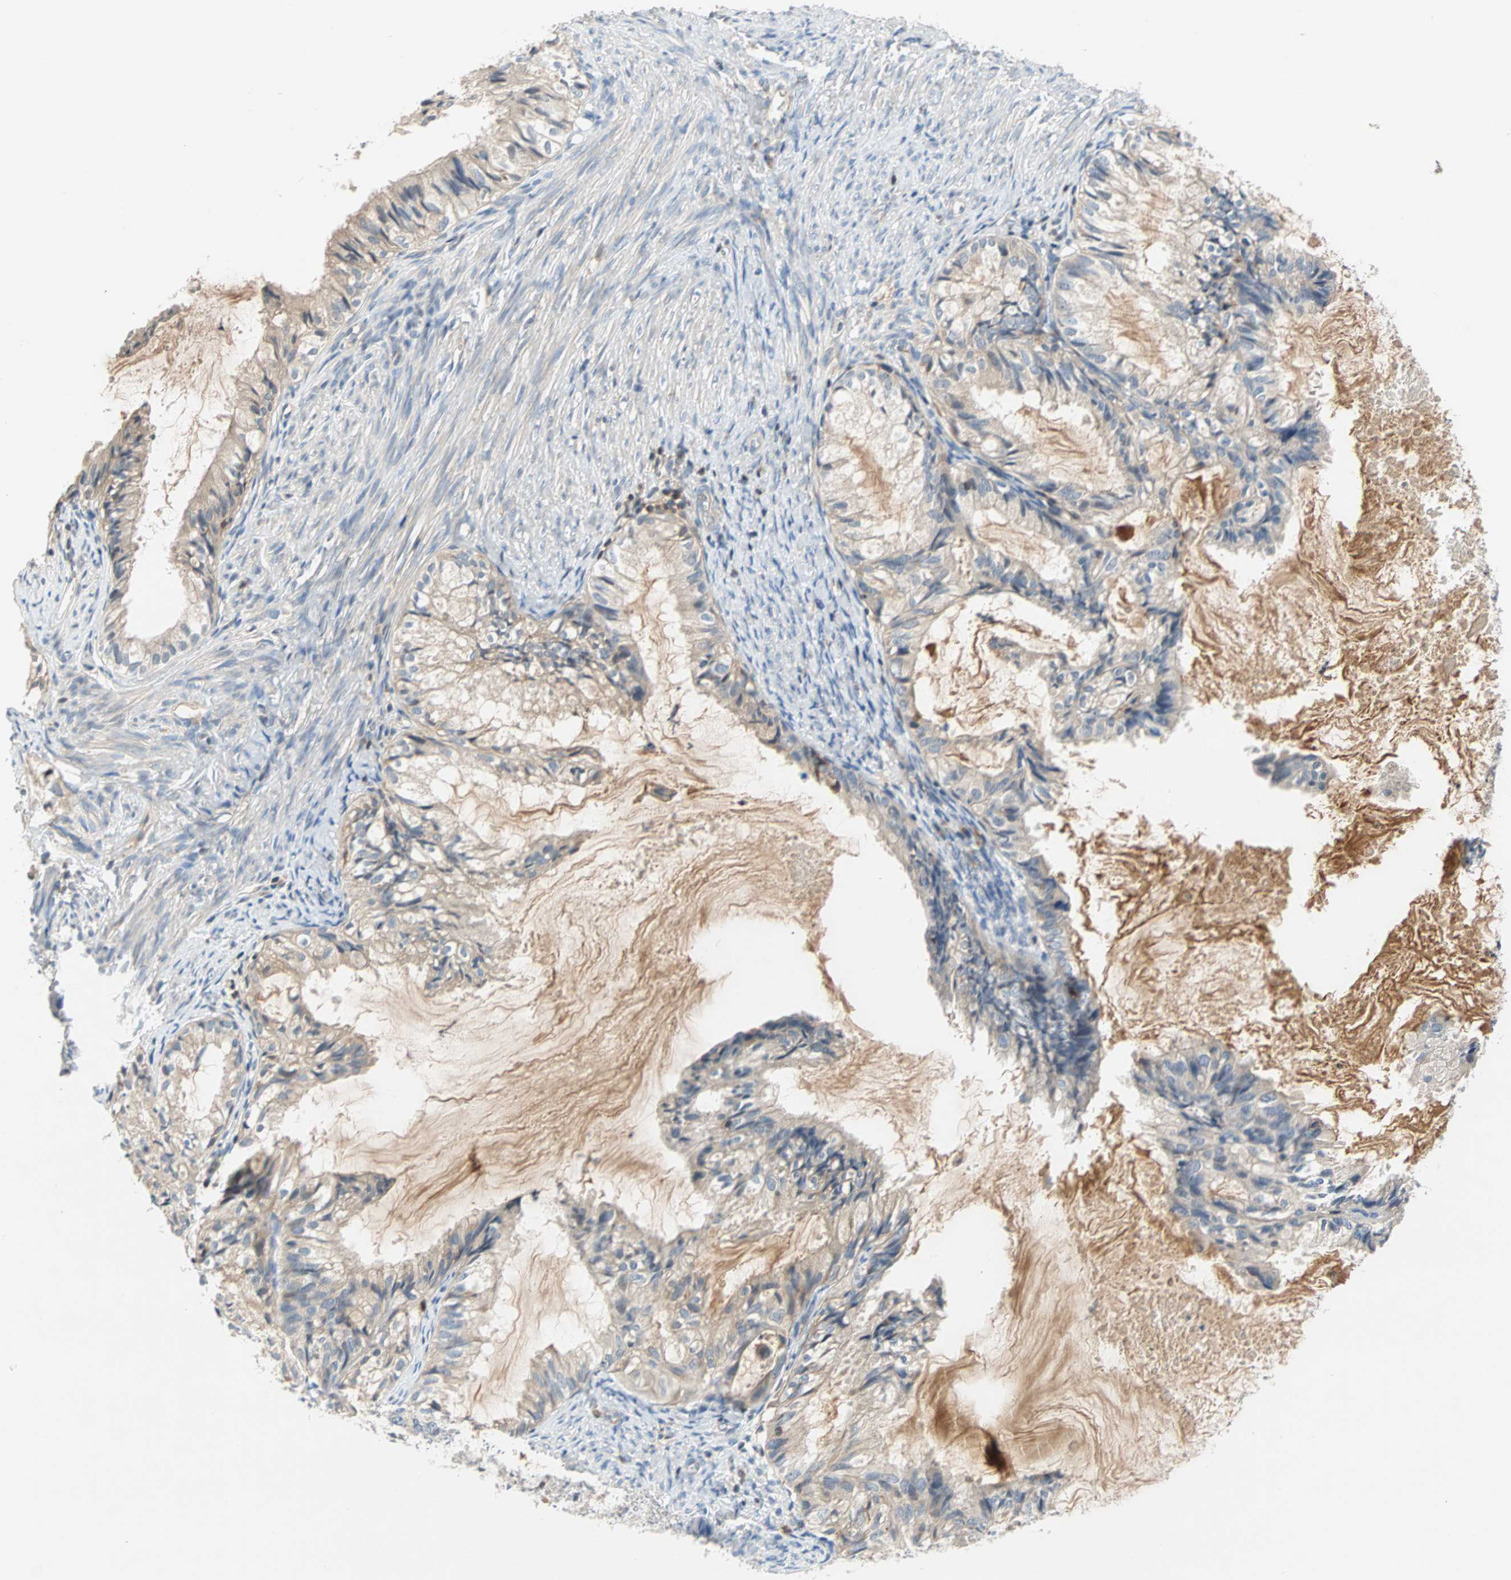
{"staining": {"intensity": "negative", "quantity": "none", "location": "none"}, "tissue": "cervical cancer", "cell_type": "Tumor cells", "image_type": "cancer", "snomed": [{"axis": "morphology", "description": "Normal tissue, NOS"}, {"axis": "morphology", "description": "Adenocarcinoma, NOS"}, {"axis": "topography", "description": "Cervix"}, {"axis": "topography", "description": "Endometrium"}], "caption": "Protein analysis of cervical cancer (adenocarcinoma) reveals no significant positivity in tumor cells. (Stains: DAB (3,3'-diaminobenzidine) immunohistochemistry (IHC) with hematoxylin counter stain, Microscopy: brightfield microscopy at high magnification).", "gene": "MAP4K1", "patient": {"sex": "female", "age": 86}}